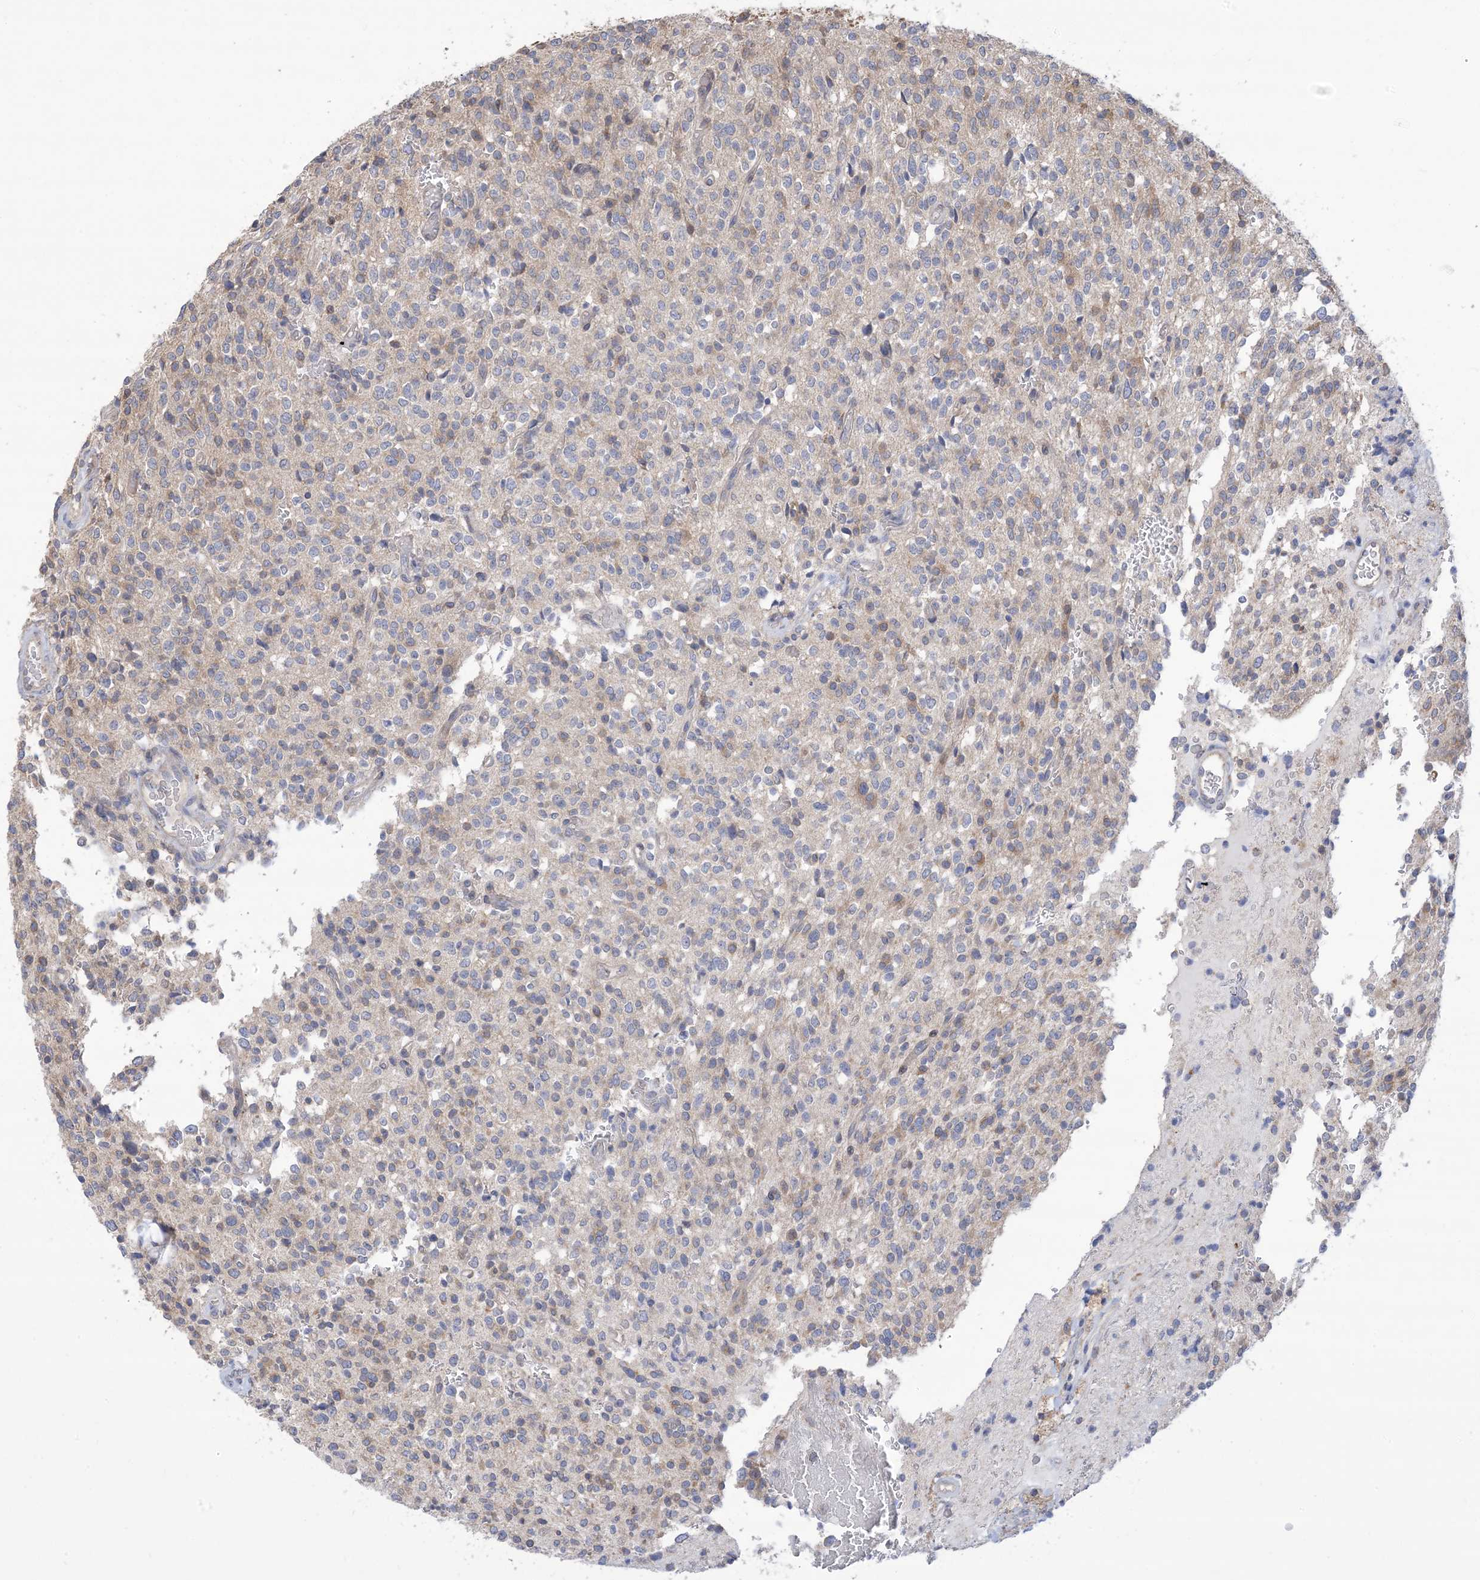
{"staining": {"intensity": "negative", "quantity": "none", "location": "none"}, "tissue": "glioma", "cell_type": "Tumor cells", "image_type": "cancer", "snomed": [{"axis": "morphology", "description": "Glioma, malignant, High grade"}, {"axis": "topography", "description": "Brain"}], "caption": "IHC of human malignant glioma (high-grade) reveals no staining in tumor cells.", "gene": "CLEC16A", "patient": {"sex": "male", "age": 34}}